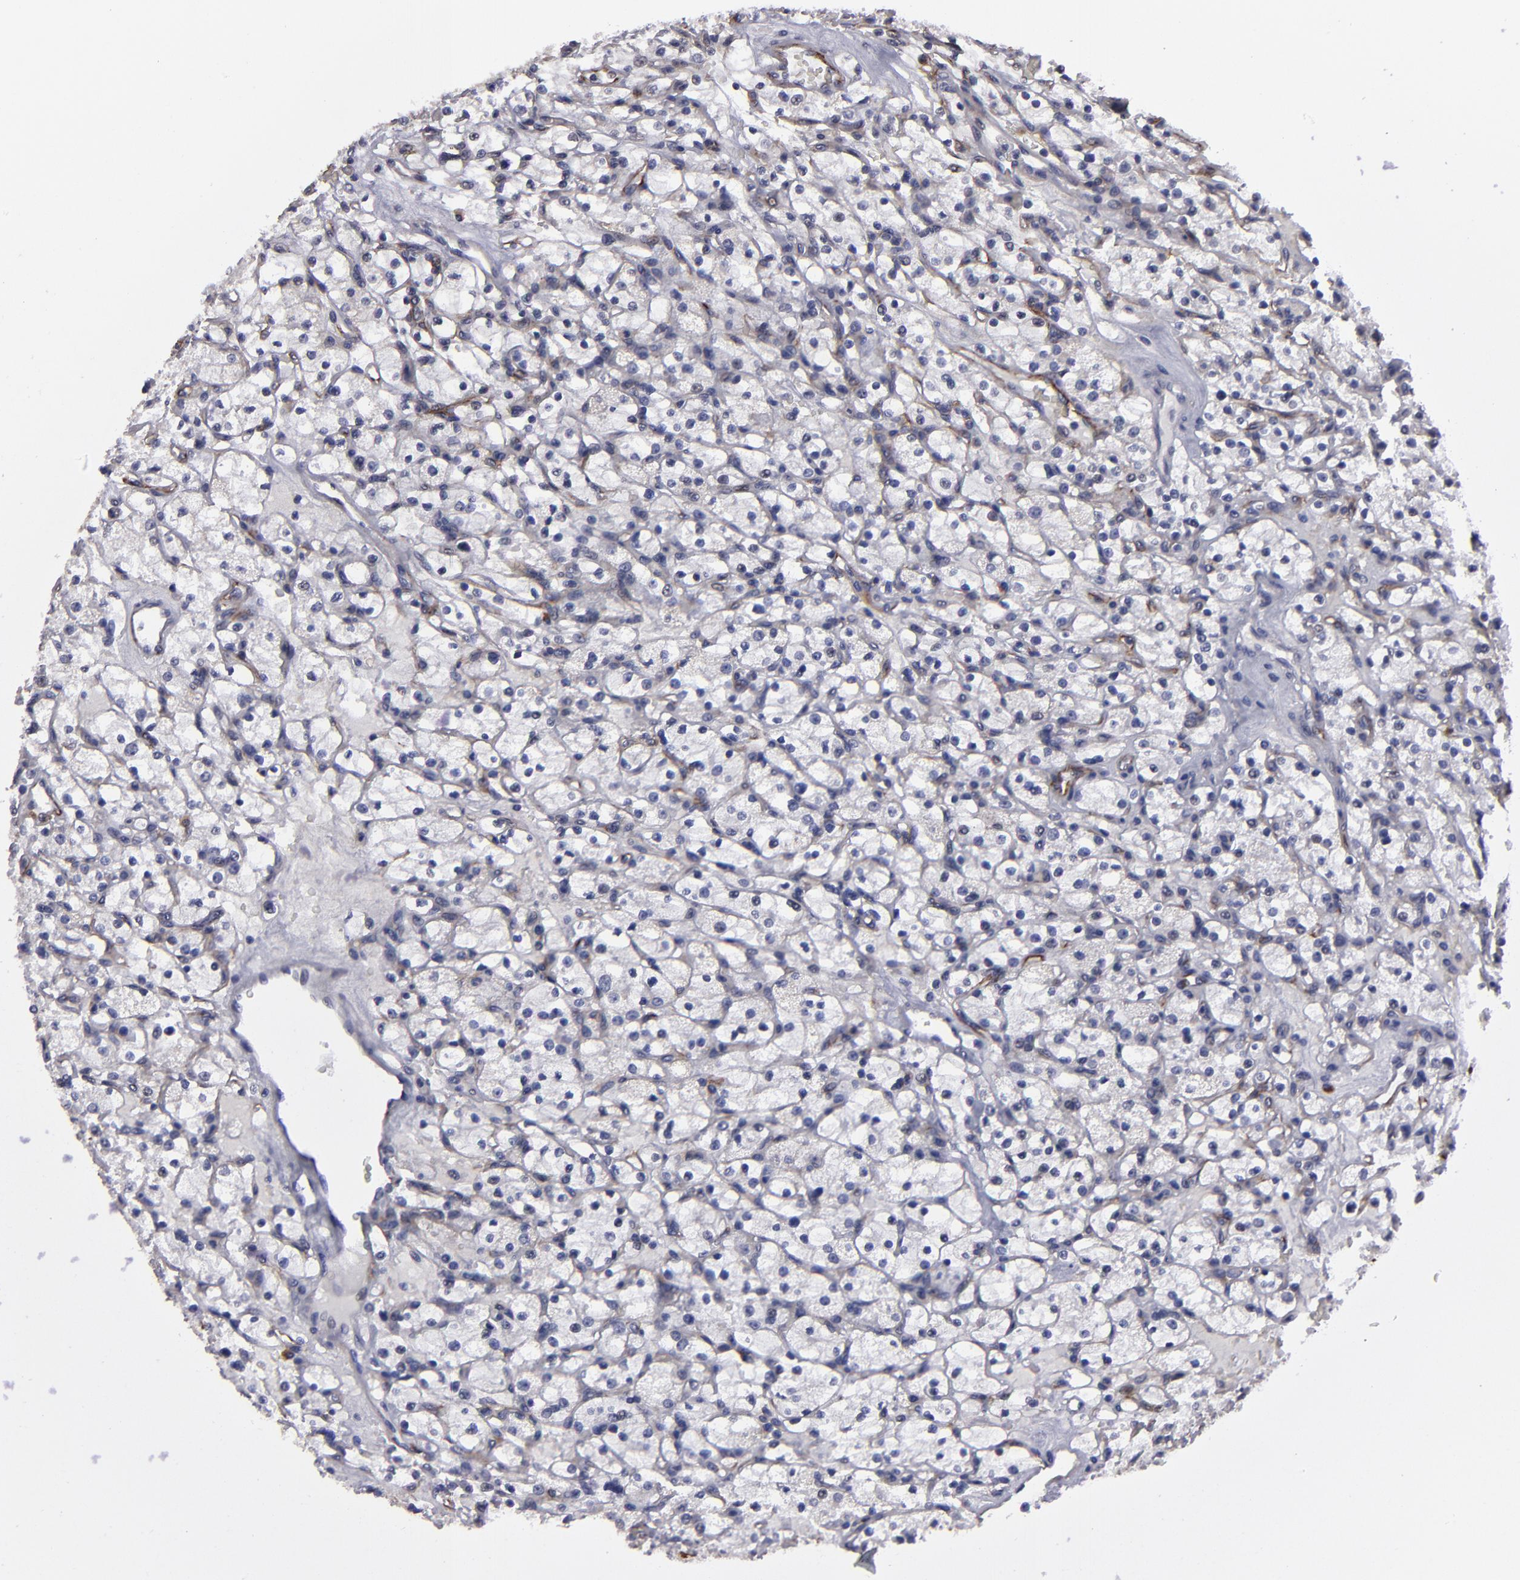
{"staining": {"intensity": "negative", "quantity": "none", "location": "none"}, "tissue": "renal cancer", "cell_type": "Tumor cells", "image_type": "cancer", "snomed": [{"axis": "morphology", "description": "Adenocarcinoma, NOS"}, {"axis": "topography", "description": "Kidney"}], "caption": "Human renal cancer (adenocarcinoma) stained for a protein using immunohistochemistry exhibits no positivity in tumor cells.", "gene": "ZNF175", "patient": {"sex": "female", "age": 83}}